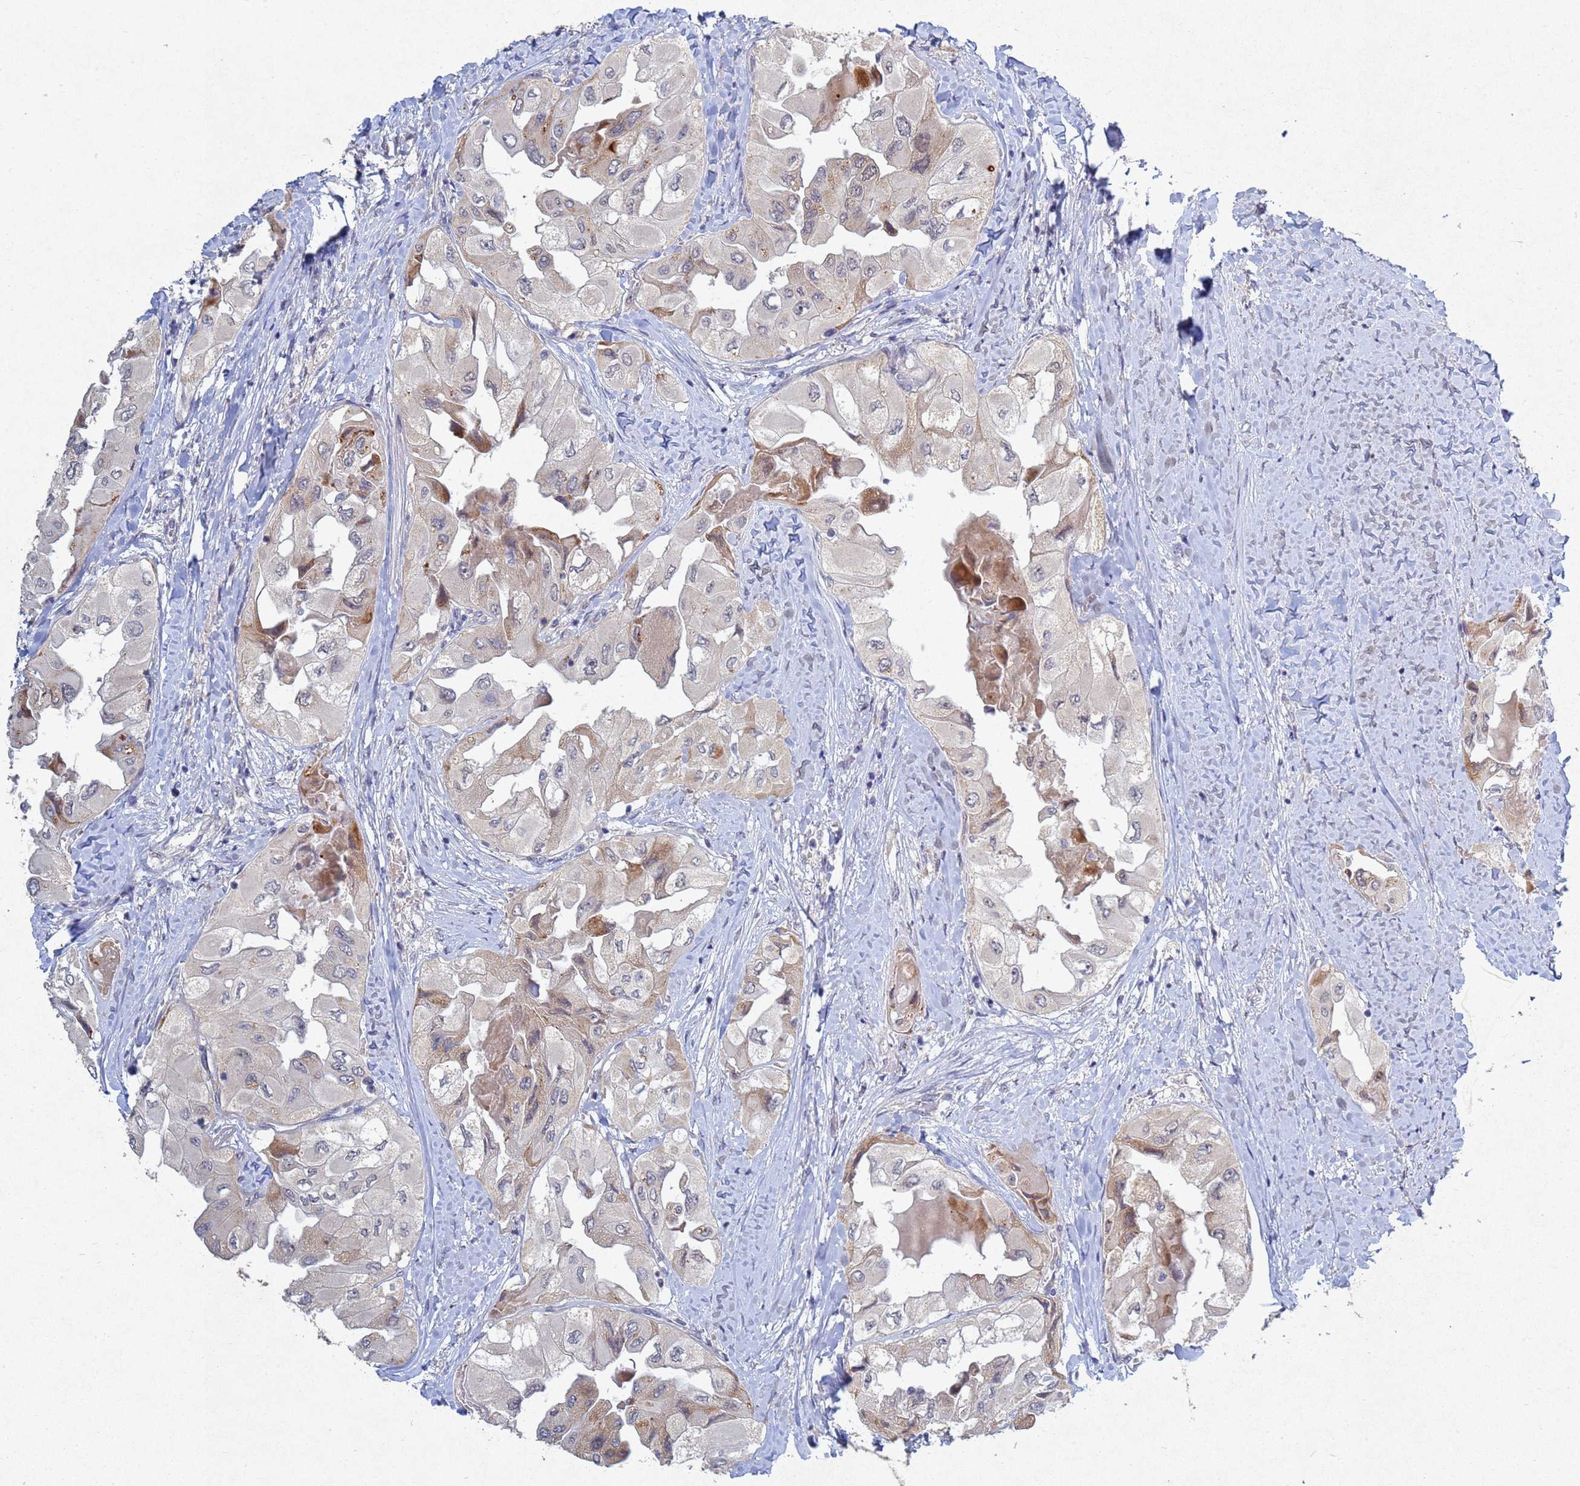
{"staining": {"intensity": "moderate", "quantity": "<25%", "location": "cytoplasmic/membranous"}, "tissue": "thyroid cancer", "cell_type": "Tumor cells", "image_type": "cancer", "snomed": [{"axis": "morphology", "description": "Normal tissue, NOS"}, {"axis": "morphology", "description": "Papillary adenocarcinoma, NOS"}, {"axis": "topography", "description": "Thyroid gland"}], "caption": "Moderate cytoplasmic/membranous staining is seen in approximately <25% of tumor cells in thyroid cancer. Using DAB (brown) and hematoxylin (blue) stains, captured at high magnification using brightfield microscopy.", "gene": "TNPO2", "patient": {"sex": "female", "age": 59}}